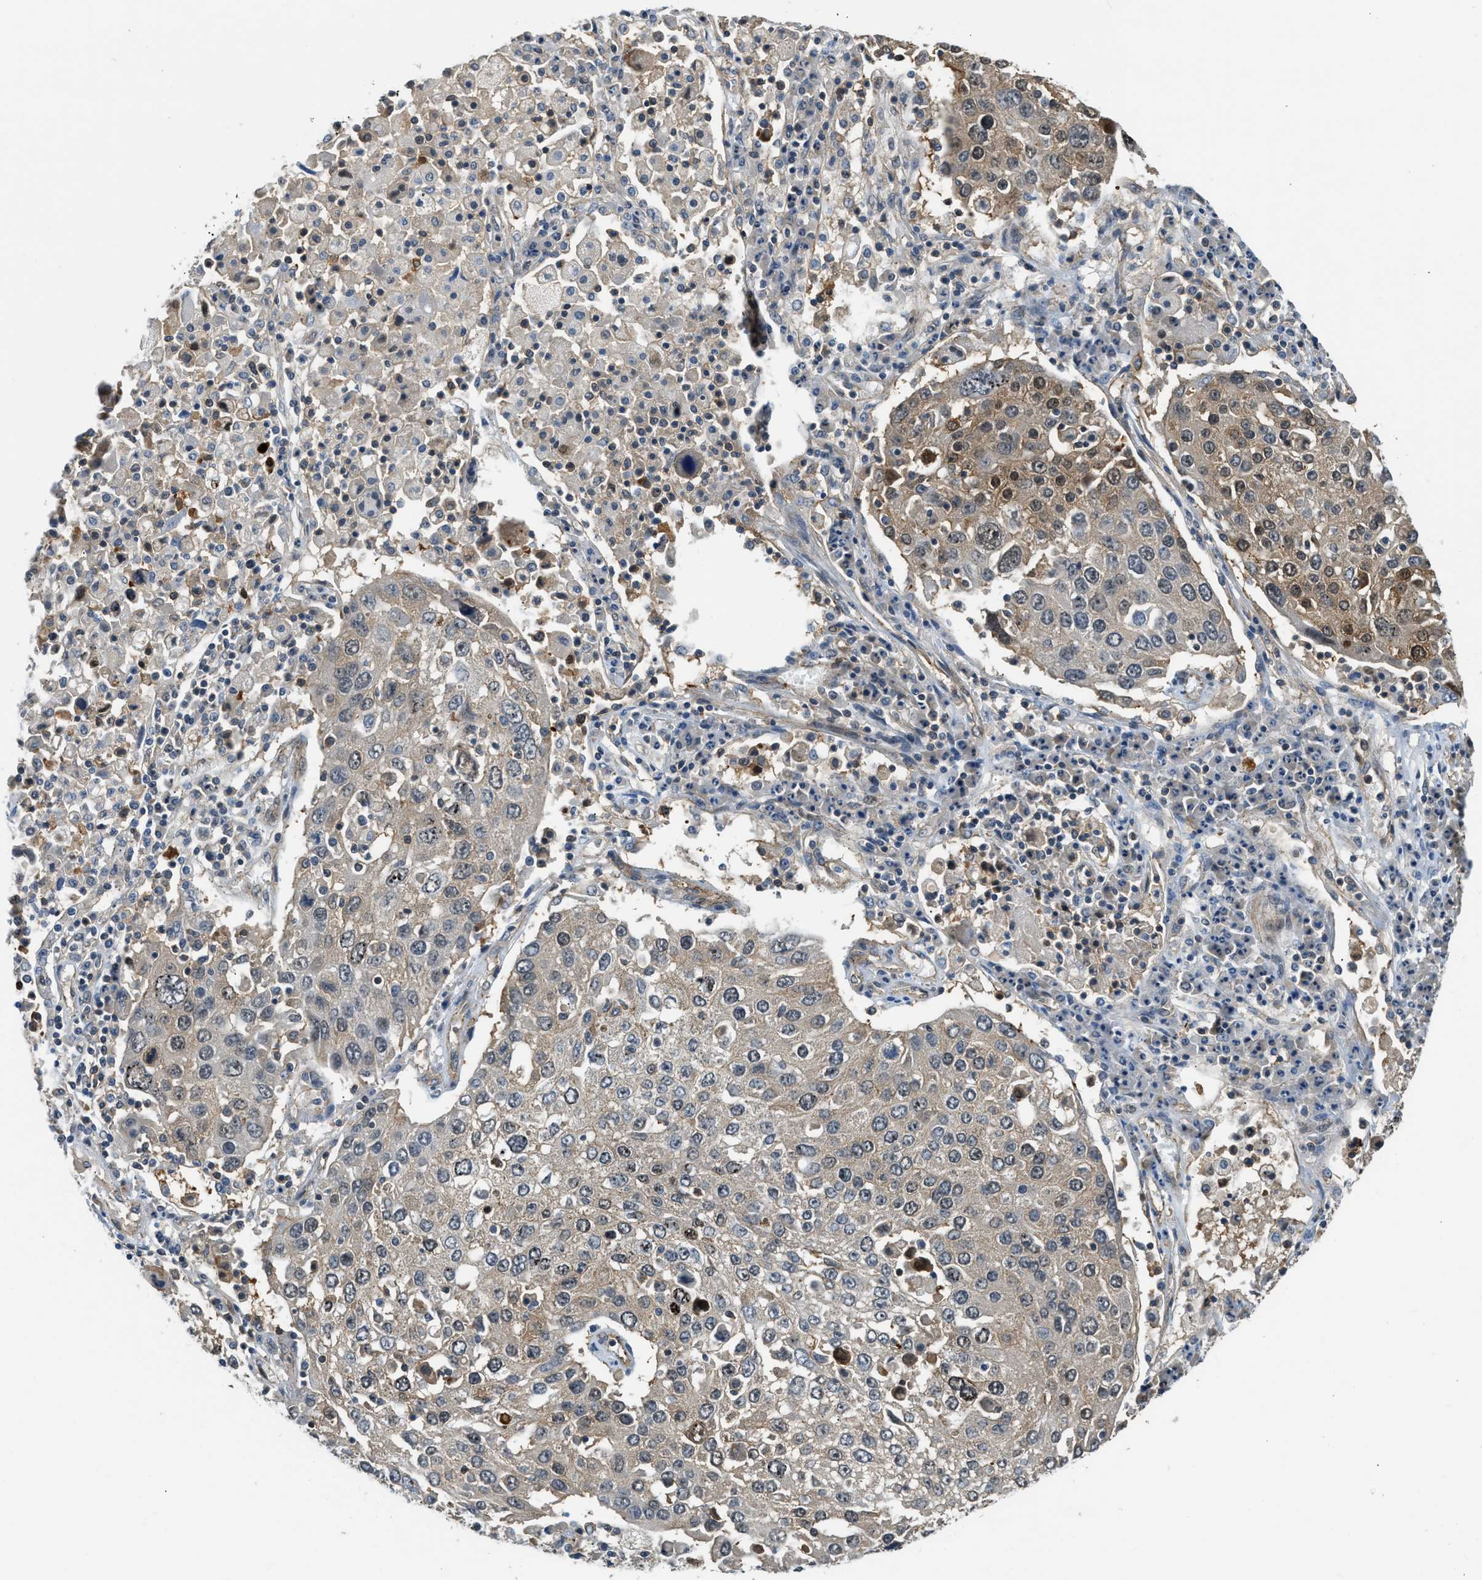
{"staining": {"intensity": "weak", "quantity": "25%-75%", "location": "cytoplasmic/membranous"}, "tissue": "lung cancer", "cell_type": "Tumor cells", "image_type": "cancer", "snomed": [{"axis": "morphology", "description": "Squamous cell carcinoma, NOS"}, {"axis": "topography", "description": "Lung"}], "caption": "This micrograph shows immunohistochemistry staining of human lung cancer (squamous cell carcinoma), with low weak cytoplasmic/membranous staining in about 25%-75% of tumor cells.", "gene": "CBLB", "patient": {"sex": "male", "age": 65}}